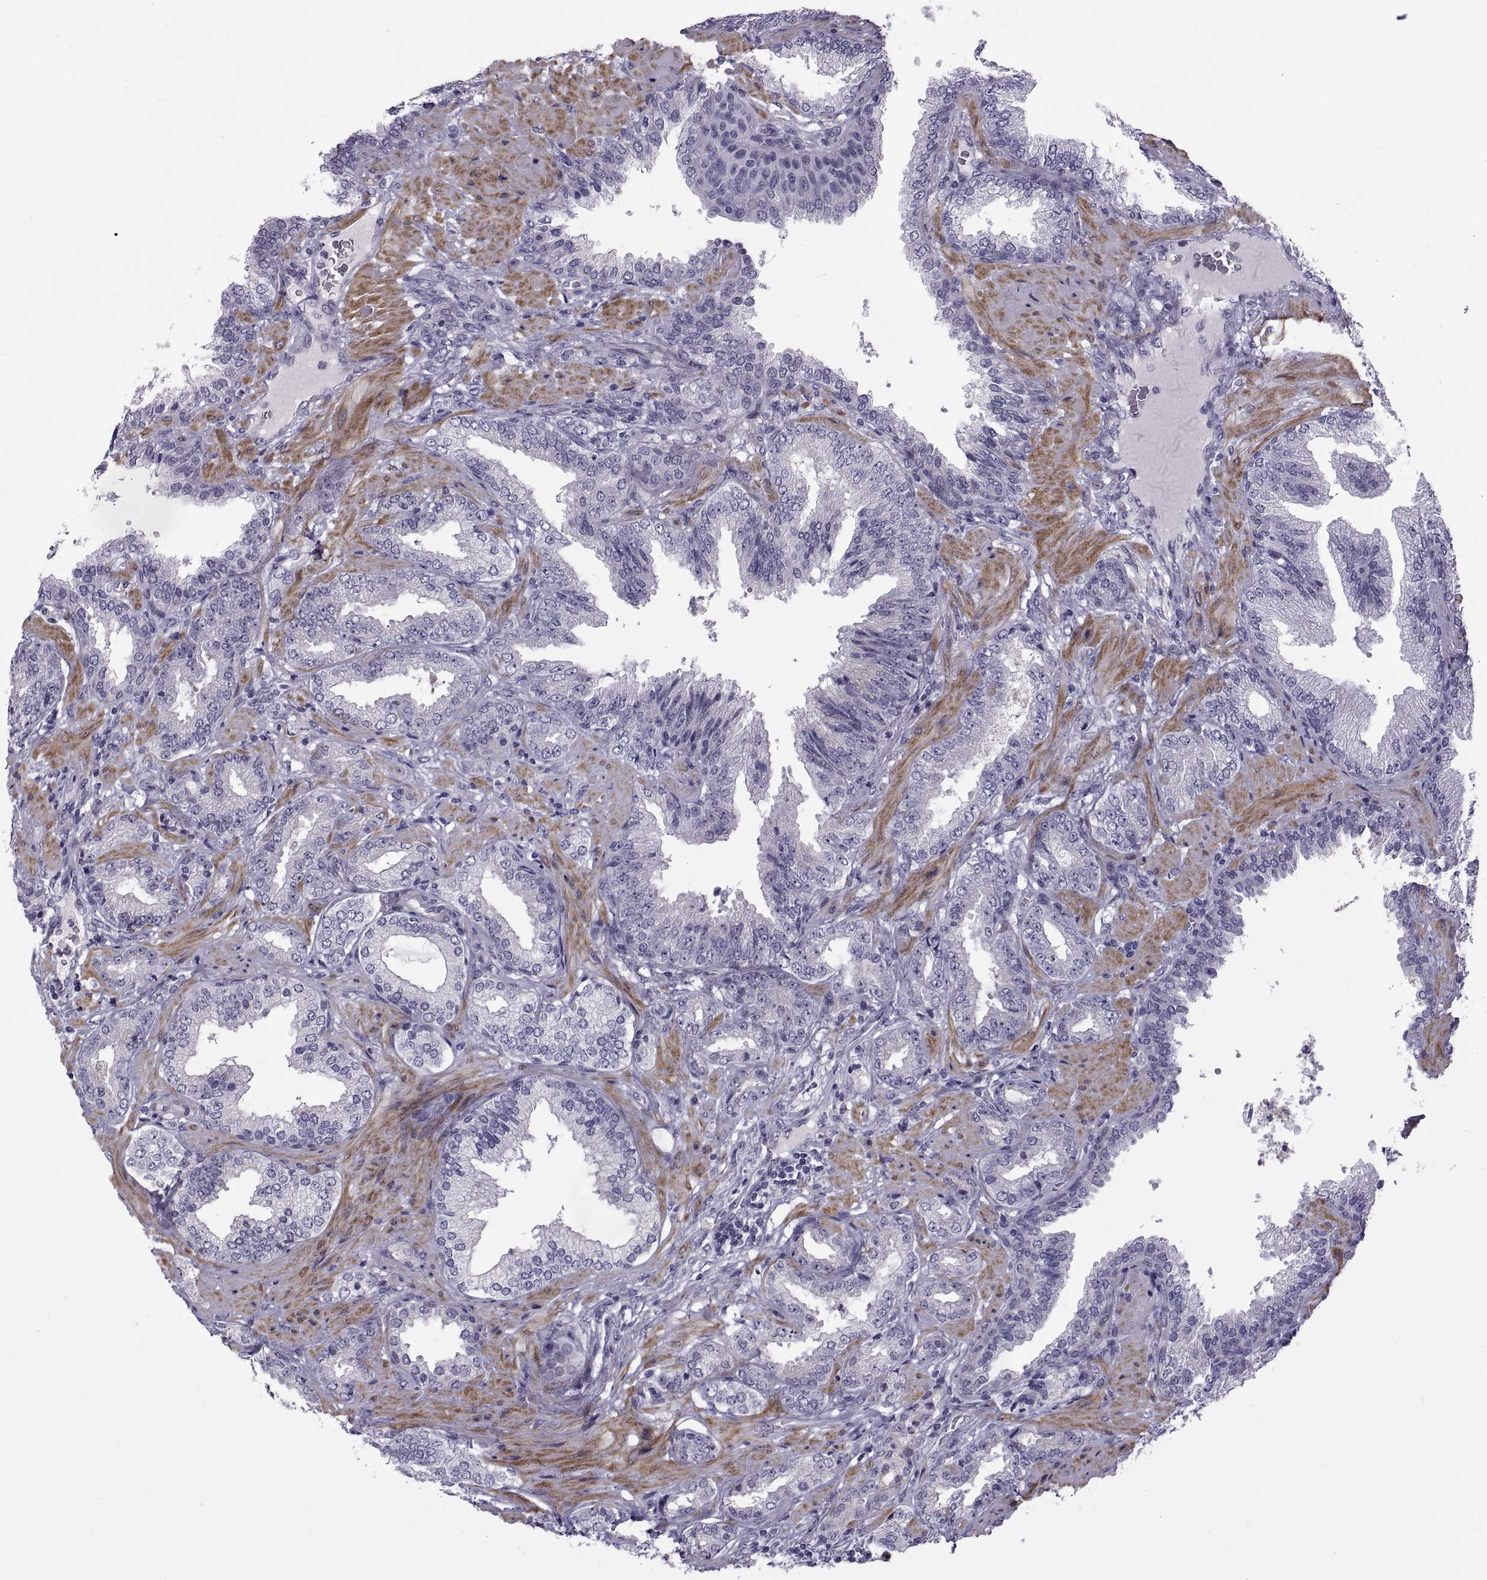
{"staining": {"intensity": "negative", "quantity": "none", "location": "none"}, "tissue": "prostate cancer", "cell_type": "Tumor cells", "image_type": "cancer", "snomed": [{"axis": "morphology", "description": "Adenocarcinoma, Low grade"}, {"axis": "topography", "description": "Prostate"}], "caption": "The micrograph reveals no staining of tumor cells in prostate low-grade adenocarcinoma.", "gene": "TMEM158", "patient": {"sex": "male", "age": 68}}